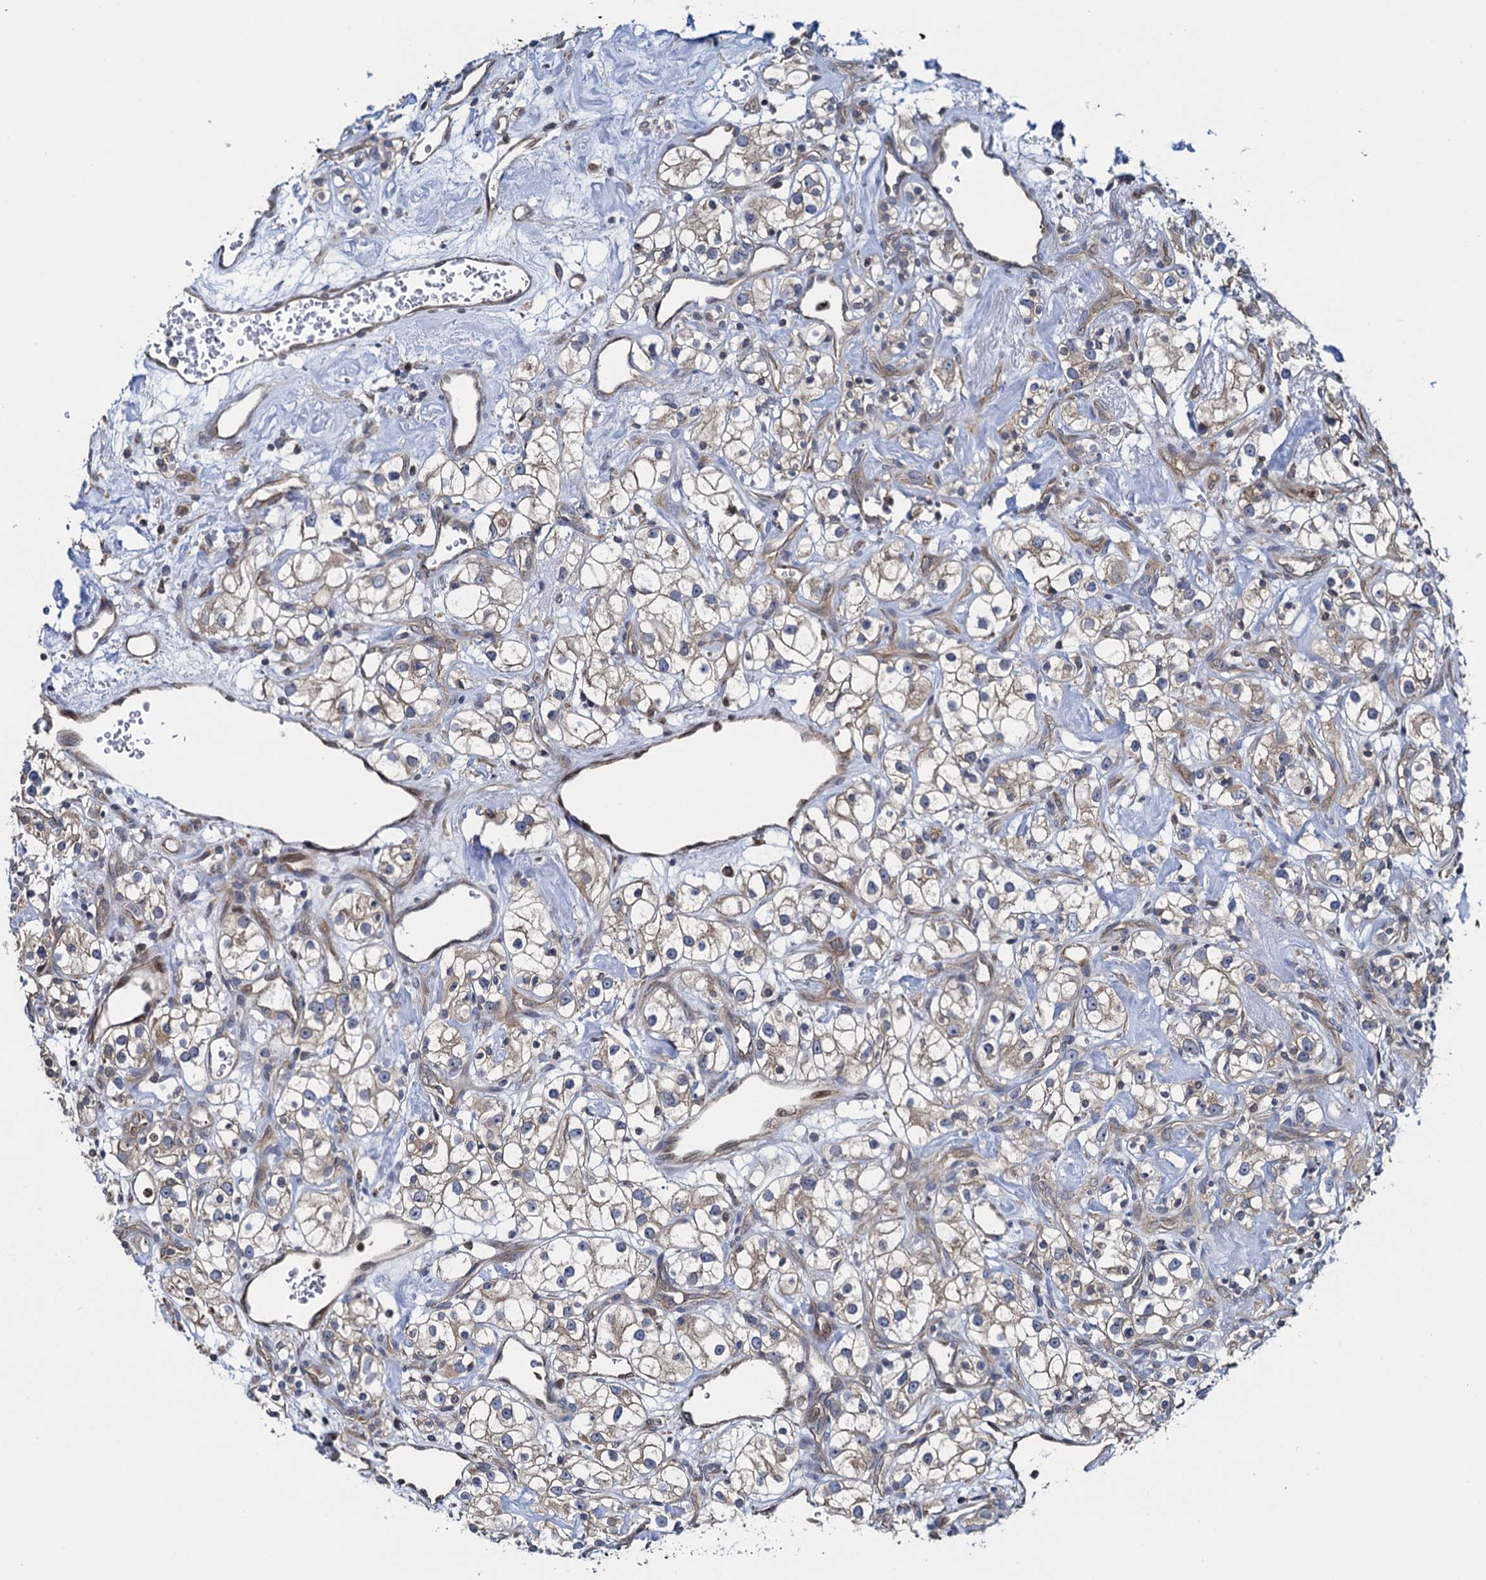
{"staining": {"intensity": "negative", "quantity": "none", "location": "none"}, "tissue": "renal cancer", "cell_type": "Tumor cells", "image_type": "cancer", "snomed": [{"axis": "morphology", "description": "Adenocarcinoma, NOS"}, {"axis": "topography", "description": "Kidney"}], "caption": "Immunohistochemistry (IHC) micrograph of human adenocarcinoma (renal) stained for a protein (brown), which exhibits no staining in tumor cells.", "gene": "RNF125", "patient": {"sex": "male", "age": 77}}